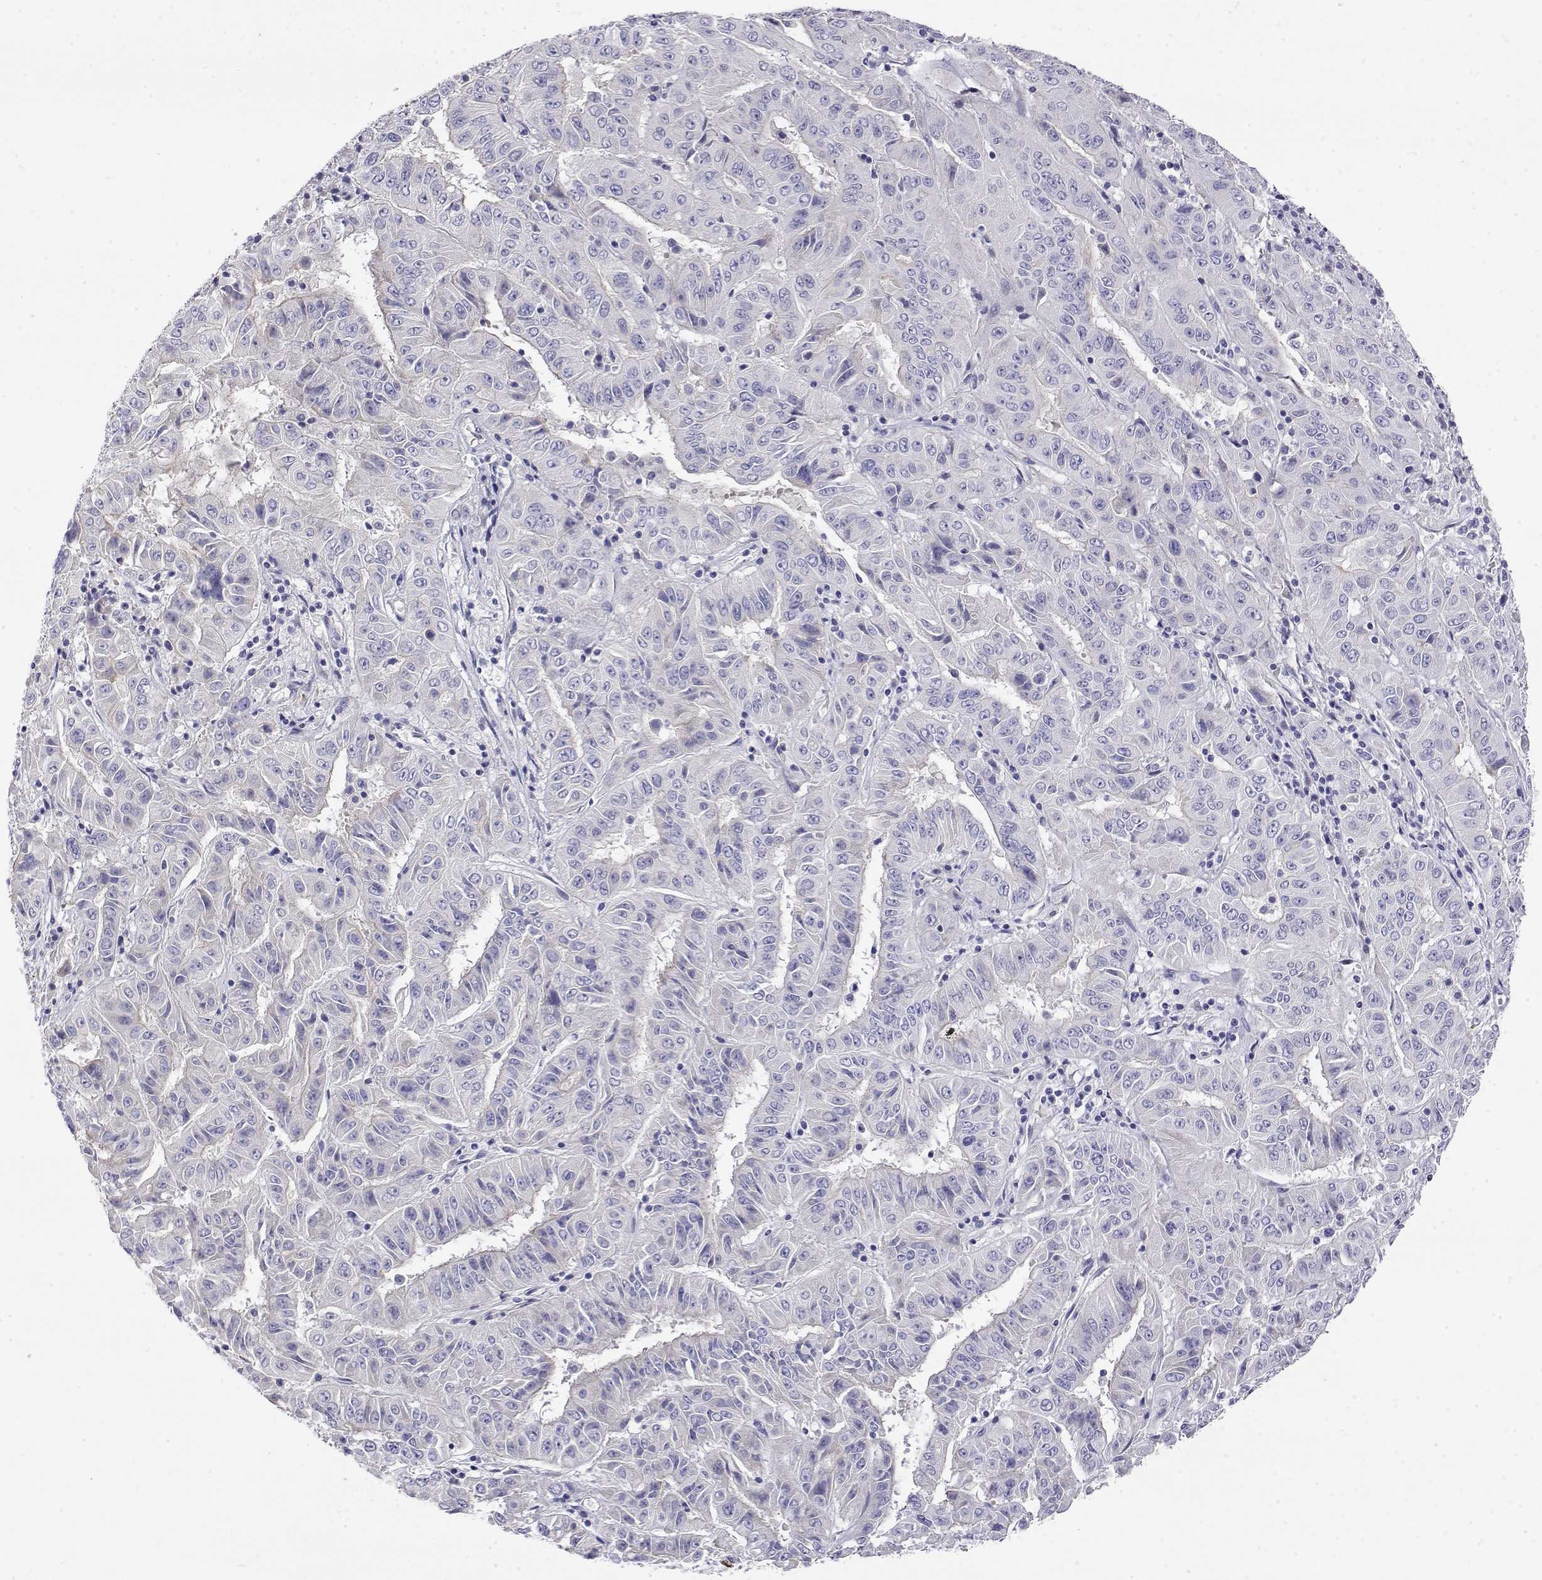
{"staining": {"intensity": "negative", "quantity": "none", "location": "none"}, "tissue": "pancreatic cancer", "cell_type": "Tumor cells", "image_type": "cancer", "snomed": [{"axis": "morphology", "description": "Adenocarcinoma, NOS"}, {"axis": "topography", "description": "Pancreas"}], "caption": "This is a photomicrograph of immunohistochemistry (IHC) staining of adenocarcinoma (pancreatic), which shows no staining in tumor cells.", "gene": "LY6D", "patient": {"sex": "male", "age": 63}}